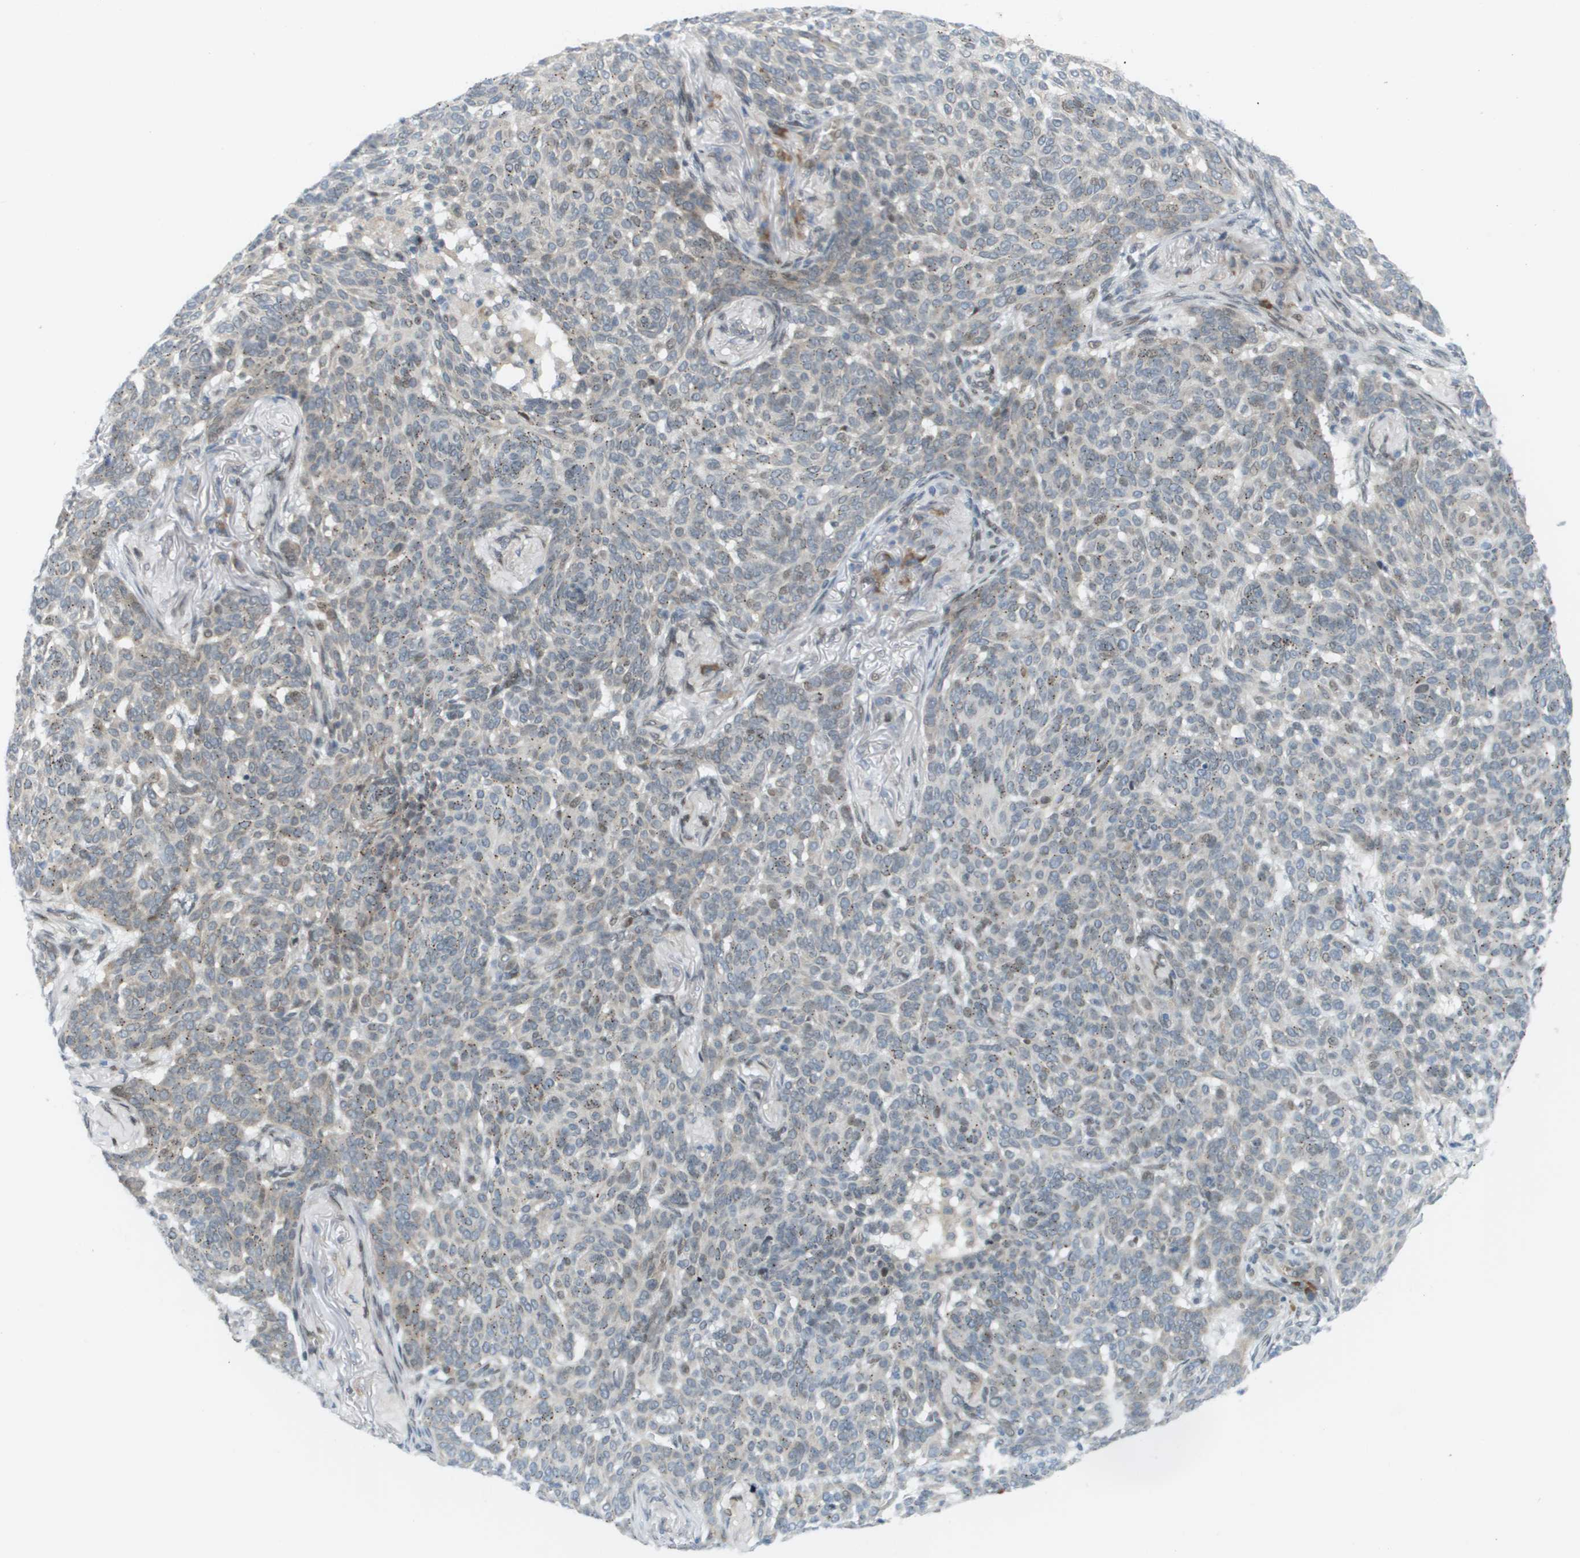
{"staining": {"intensity": "weak", "quantity": "<25%", "location": "cytoplasmic/membranous"}, "tissue": "skin cancer", "cell_type": "Tumor cells", "image_type": "cancer", "snomed": [{"axis": "morphology", "description": "Basal cell carcinoma"}, {"axis": "topography", "description": "Skin"}], "caption": "Skin cancer (basal cell carcinoma) stained for a protein using immunohistochemistry (IHC) exhibits no staining tumor cells.", "gene": "CACNB4", "patient": {"sex": "male", "age": 85}}